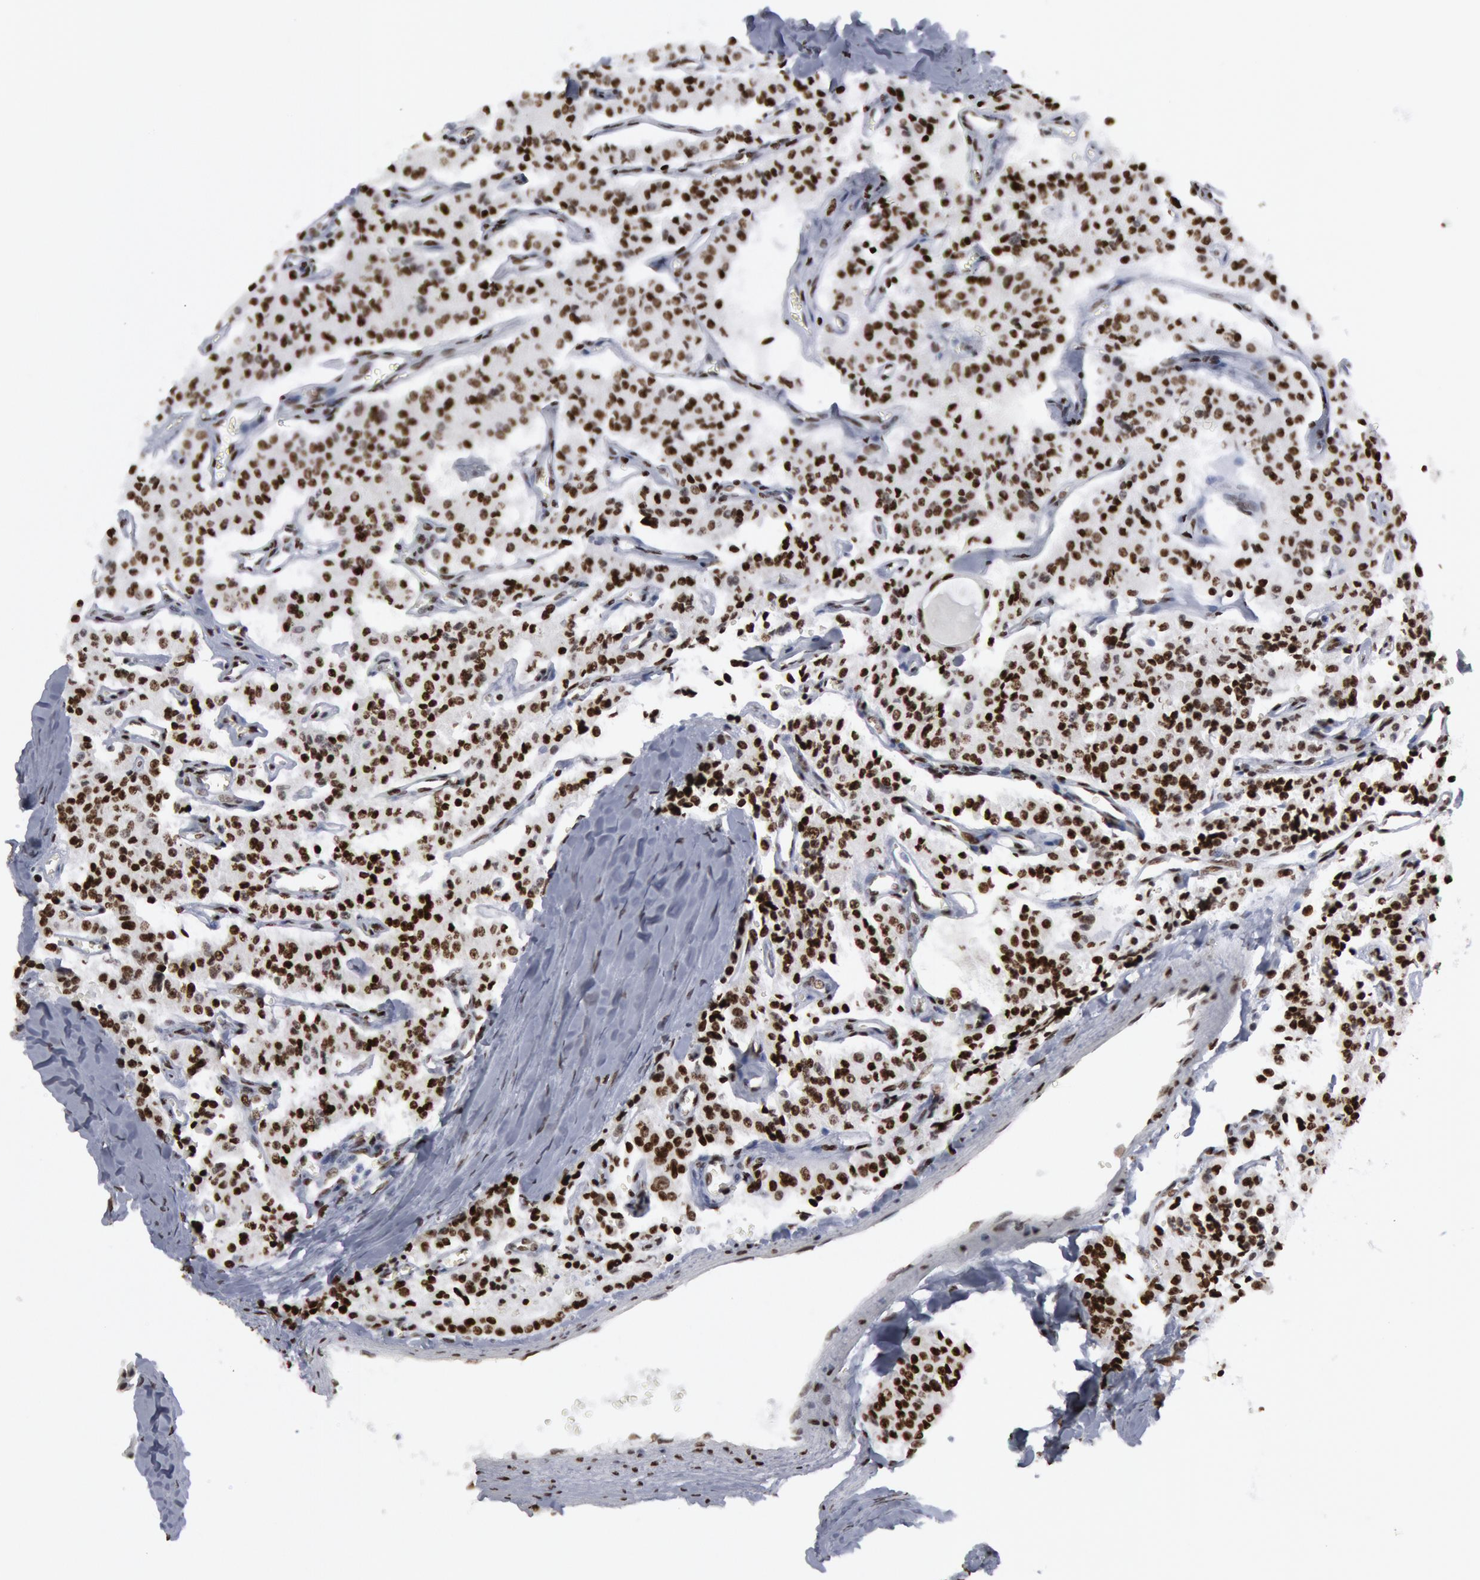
{"staining": {"intensity": "moderate", "quantity": ">75%", "location": "nuclear"}, "tissue": "carcinoid", "cell_type": "Tumor cells", "image_type": "cancer", "snomed": [{"axis": "morphology", "description": "Carcinoid, malignant, NOS"}, {"axis": "topography", "description": "Bronchus"}], "caption": "Brown immunohistochemical staining in human carcinoid (malignant) reveals moderate nuclear expression in approximately >75% of tumor cells.", "gene": "MECP2", "patient": {"sex": "male", "age": 55}}